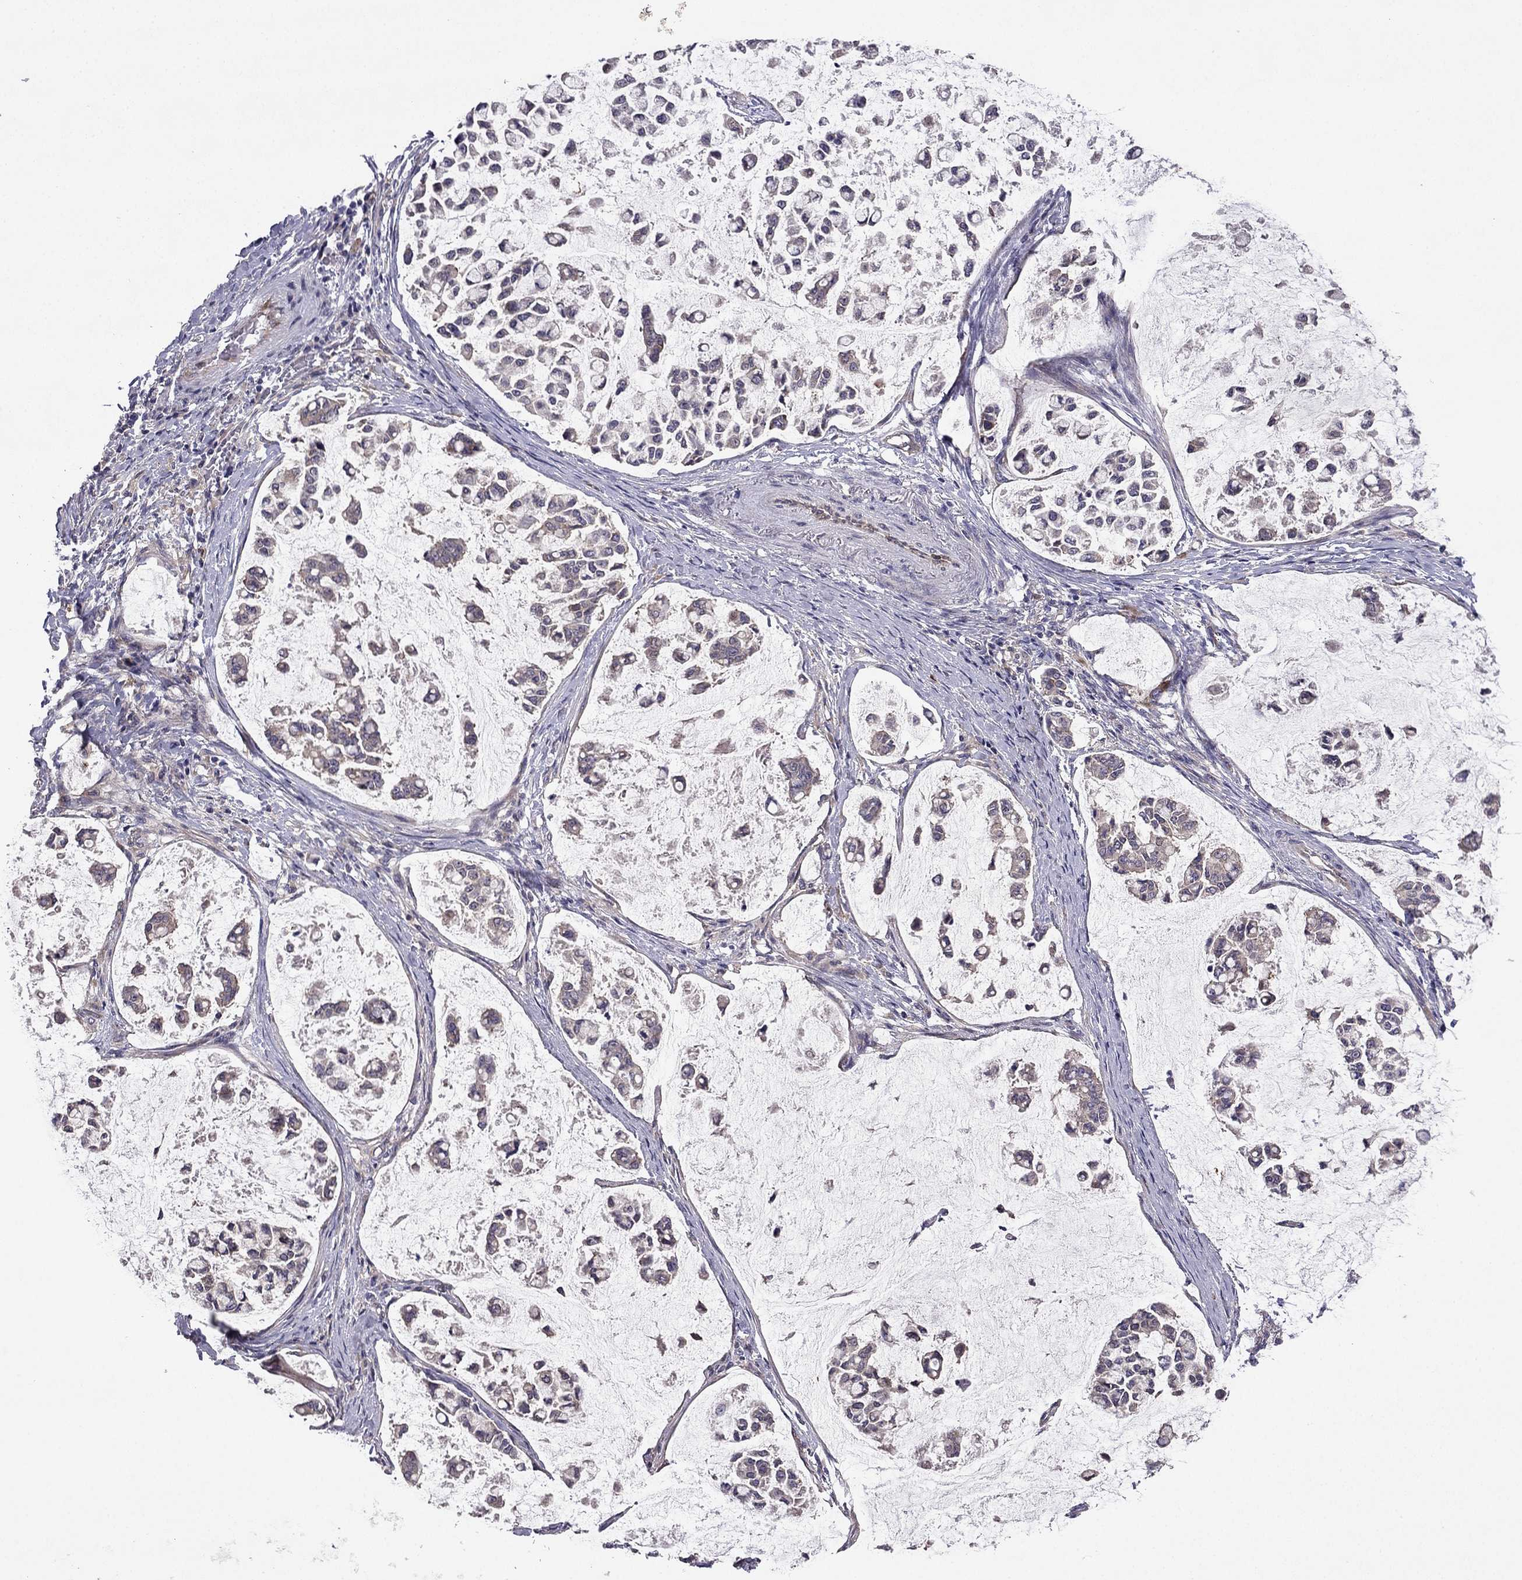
{"staining": {"intensity": "negative", "quantity": "none", "location": "none"}, "tissue": "stomach cancer", "cell_type": "Tumor cells", "image_type": "cancer", "snomed": [{"axis": "morphology", "description": "Adenocarcinoma, NOS"}, {"axis": "topography", "description": "Stomach"}], "caption": "High power microscopy image of an immunohistochemistry image of adenocarcinoma (stomach), revealing no significant staining in tumor cells.", "gene": "STXBP5", "patient": {"sex": "male", "age": 82}}